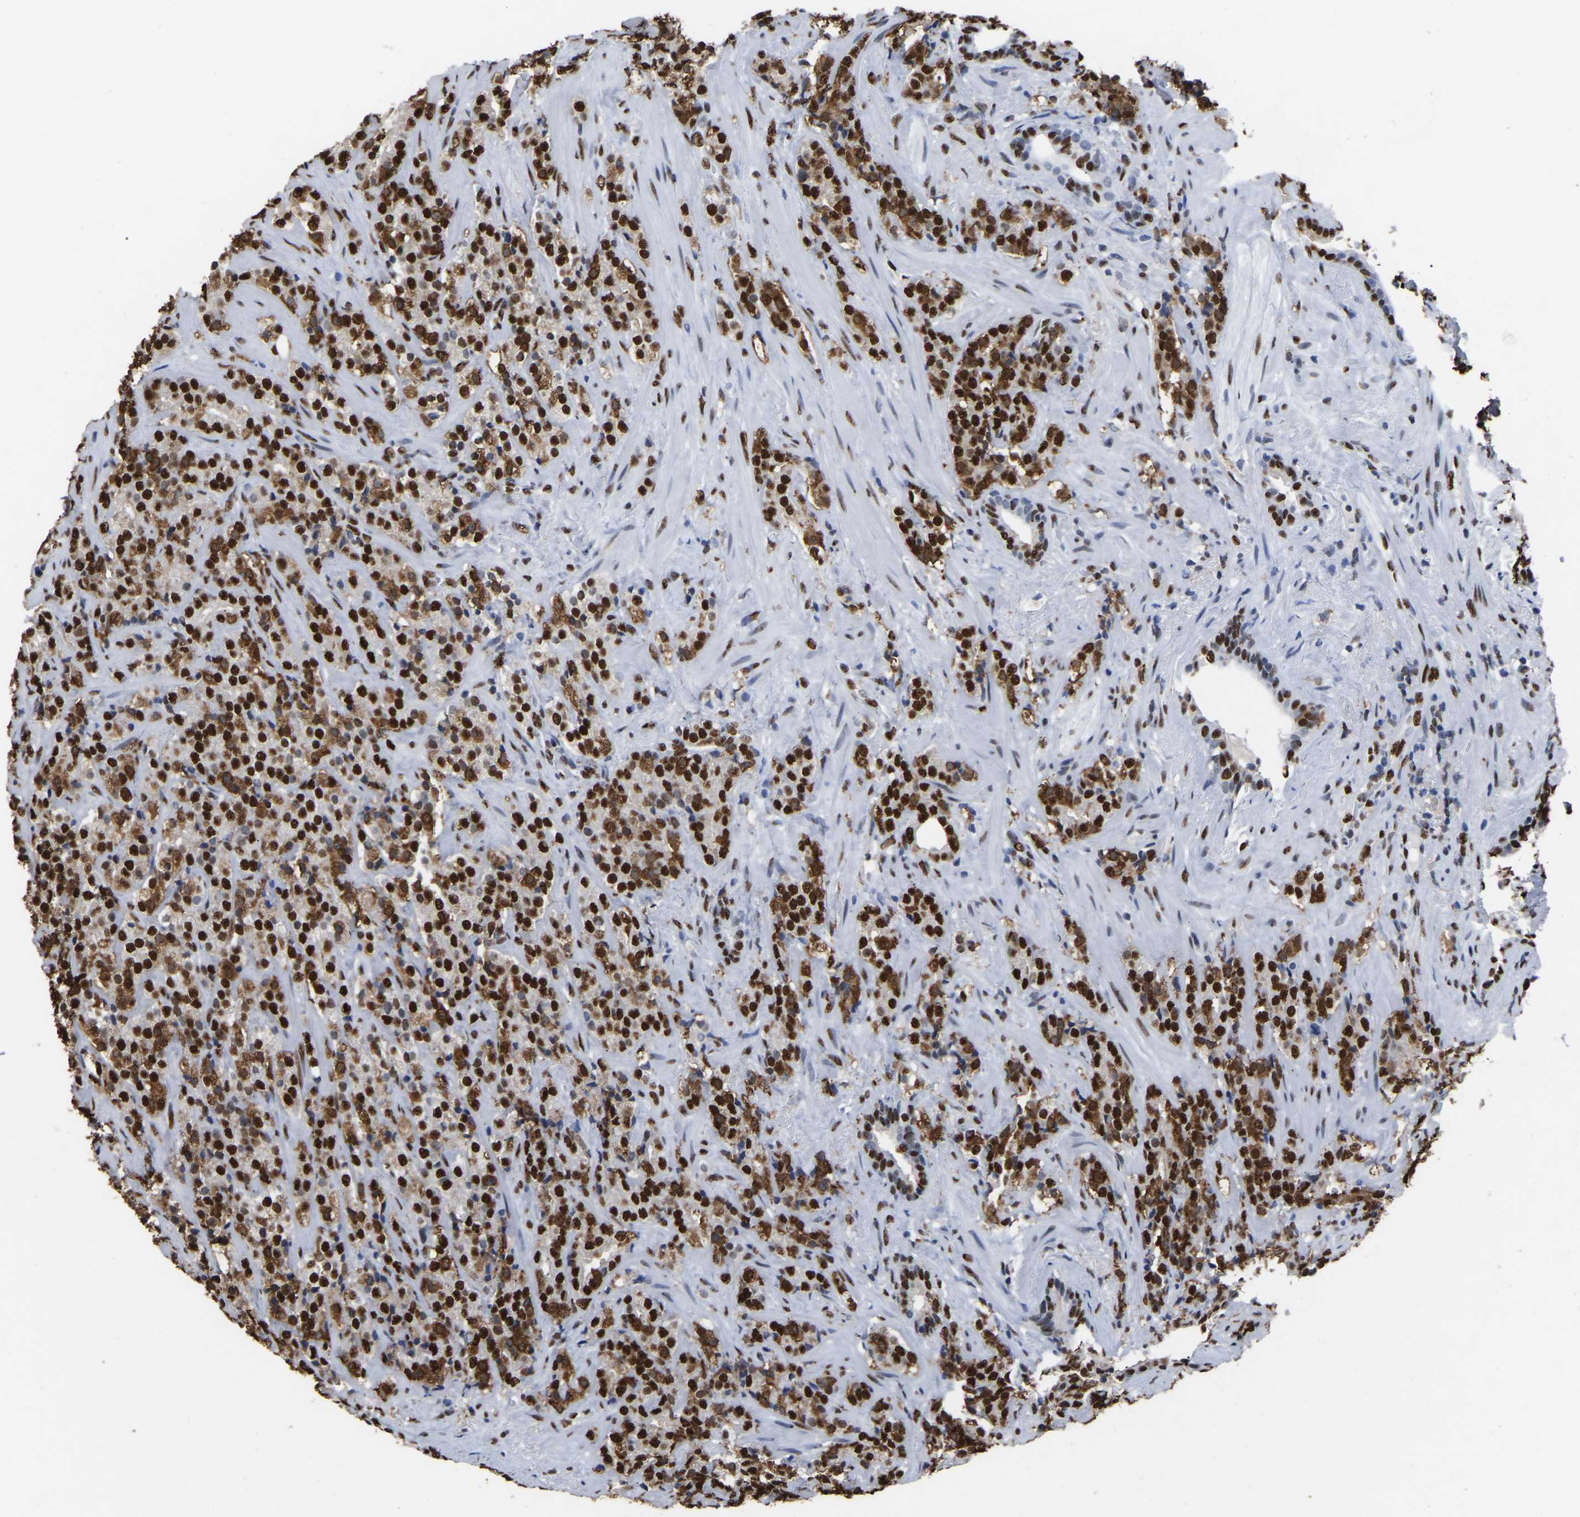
{"staining": {"intensity": "strong", "quantity": ">75%", "location": "cytoplasmic/membranous,nuclear"}, "tissue": "prostate cancer", "cell_type": "Tumor cells", "image_type": "cancer", "snomed": [{"axis": "morphology", "description": "Adenocarcinoma, High grade"}, {"axis": "topography", "description": "Prostate"}], "caption": "Approximately >75% of tumor cells in human prostate cancer (adenocarcinoma (high-grade)) demonstrate strong cytoplasmic/membranous and nuclear protein staining as visualized by brown immunohistochemical staining.", "gene": "RBL2", "patient": {"sex": "male", "age": 71}}